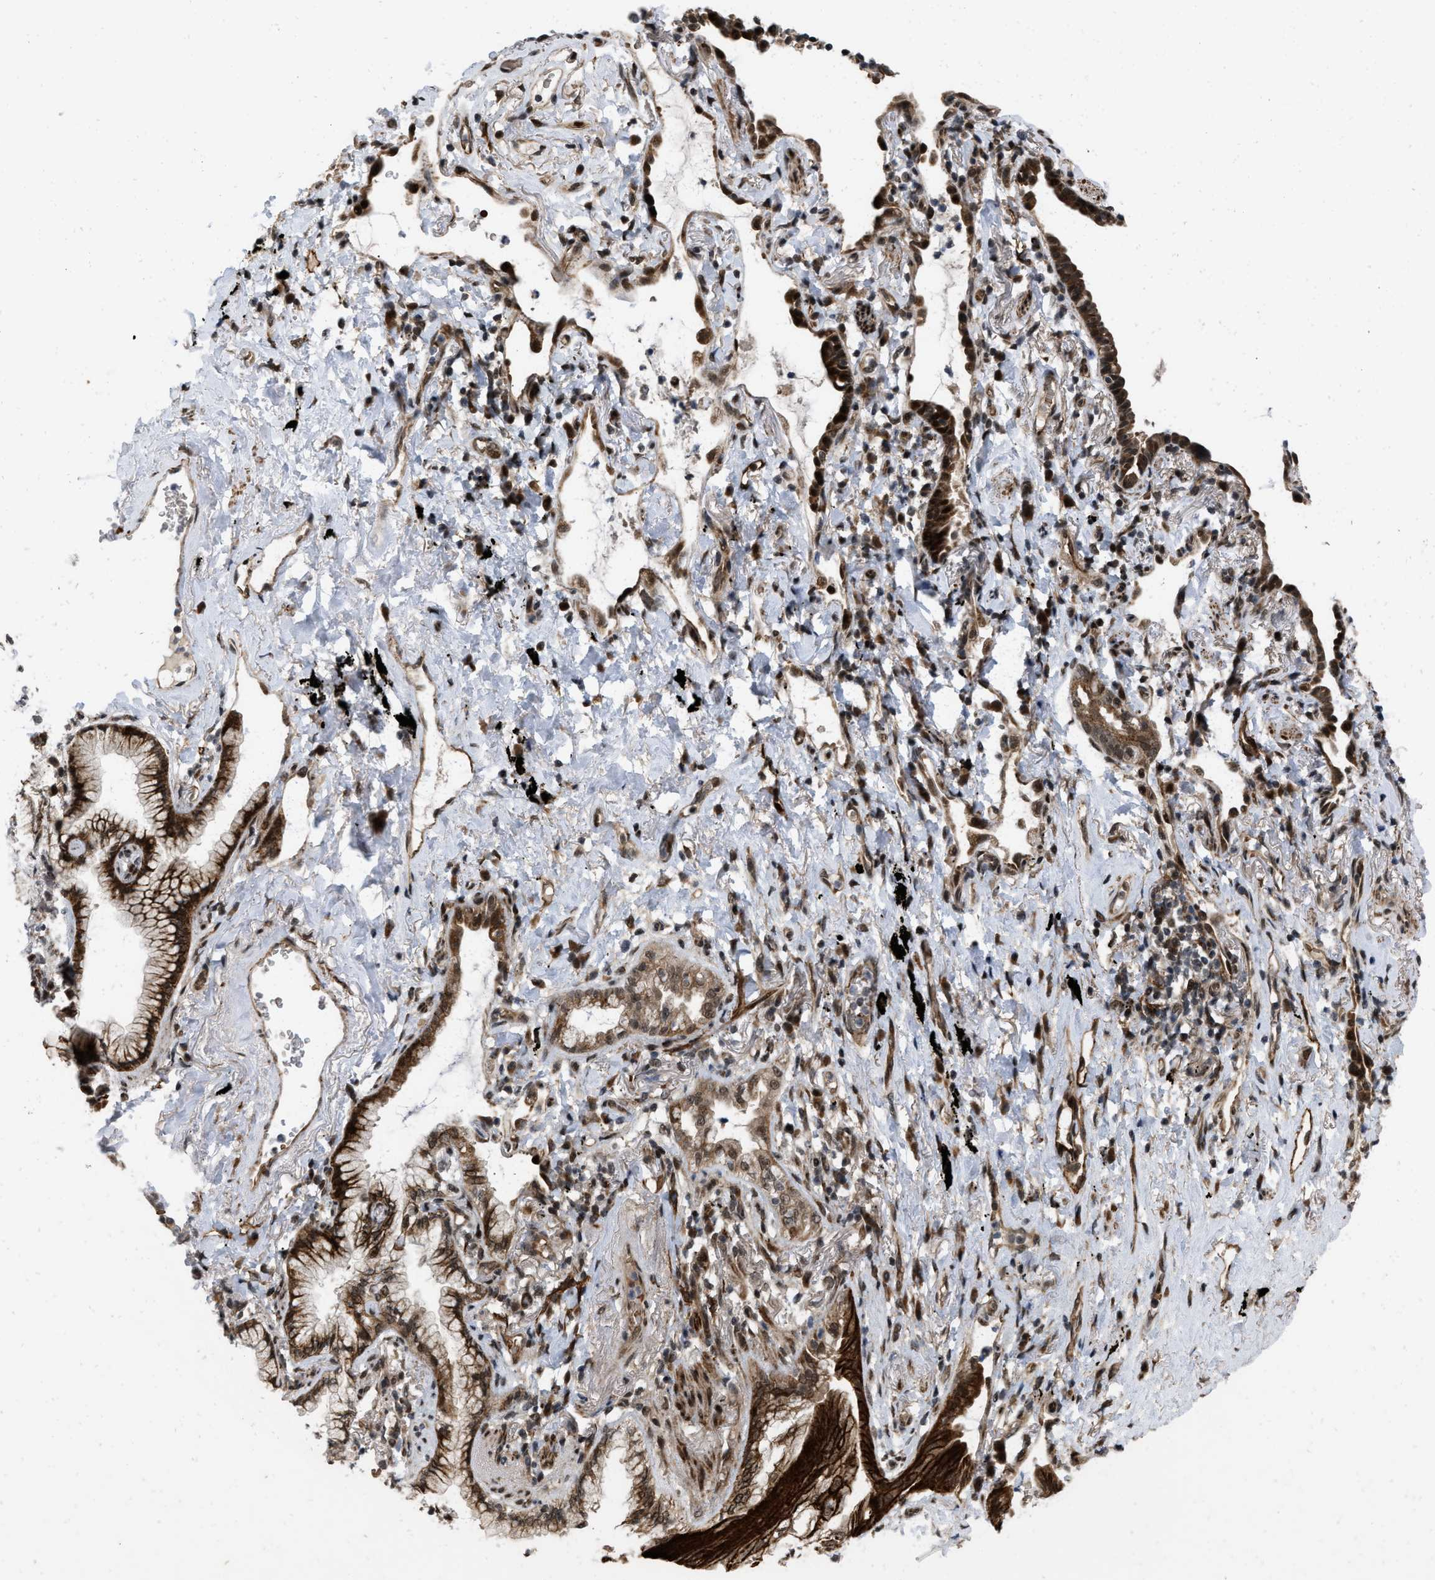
{"staining": {"intensity": "strong", "quantity": ">75%", "location": "cytoplasmic/membranous,nuclear"}, "tissue": "lung cancer", "cell_type": "Tumor cells", "image_type": "cancer", "snomed": [{"axis": "morphology", "description": "Normal tissue, NOS"}, {"axis": "morphology", "description": "Adenocarcinoma, NOS"}, {"axis": "topography", "description": "Bronchus"}, {"axis": "topography", "description": "Lung"}], "caption": "Adenocarcinoma (lung) was stained to show a protein in brown. There is high levels of strong cytoplasmic/membranous and nuclear expression in approximately >75% of tumor cells.", "gene": "ANKRD11", "patient": {"sex": "female", "age": 70}}